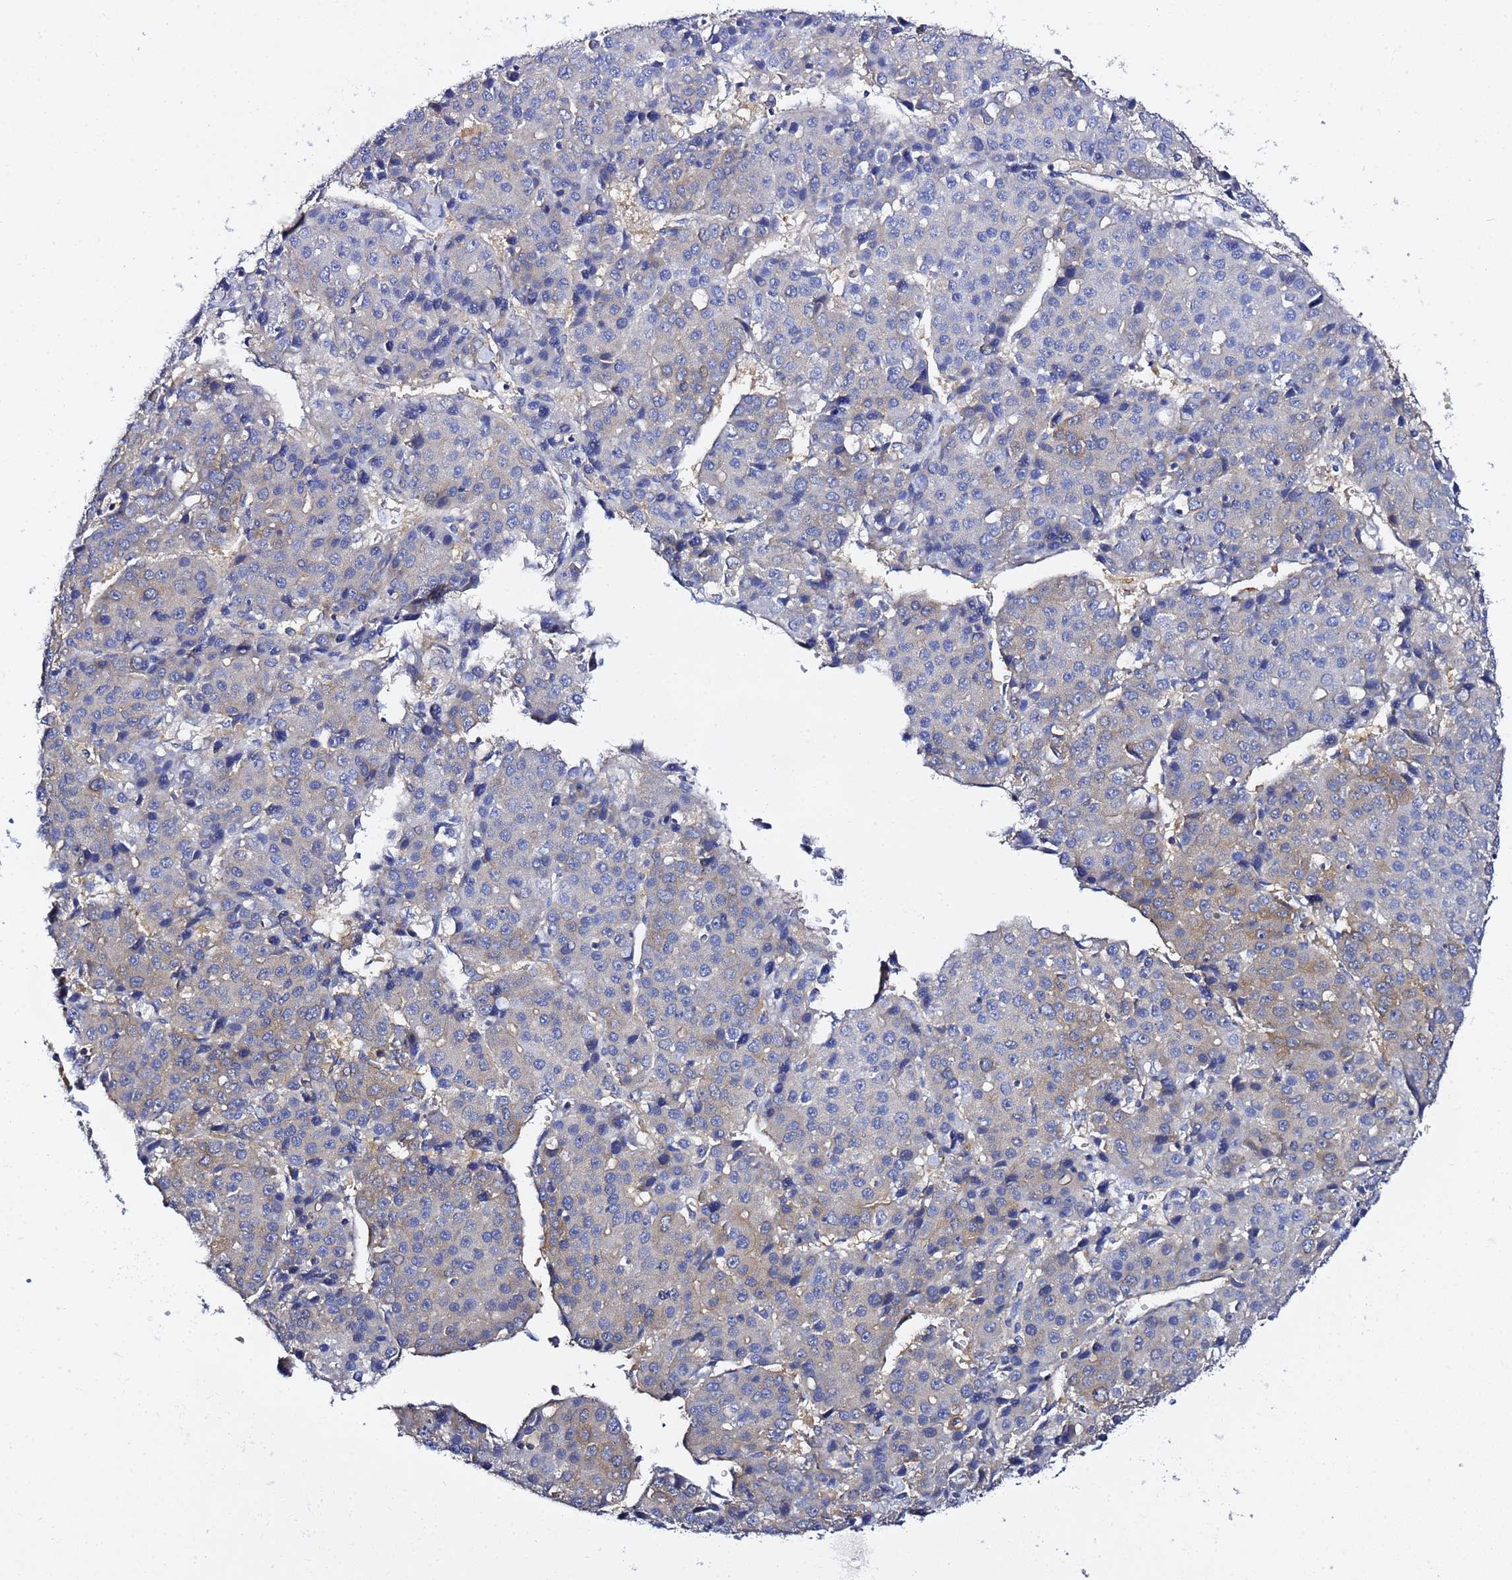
{"staining": {"intensity": "weak", "quantity": "<25%", "location": "cytoplasmic/membranous"}, "tissue": "liver cancer", "cell_type": "Tumor cells", "image_type": "cancer", "snomed": [{"axis": "morphology", "description": "Carcinoma, Hepatocellular, NOS"}, {"axis": "topography", "description": "Liver"}], "caption": "Liver cancer (hepatocellular carcinoma) was stained to show a protein in brown. There is no significant positivity in tumor cells.", "gene": "LENG1", "patient": {"sex": "male", "age": 55}}